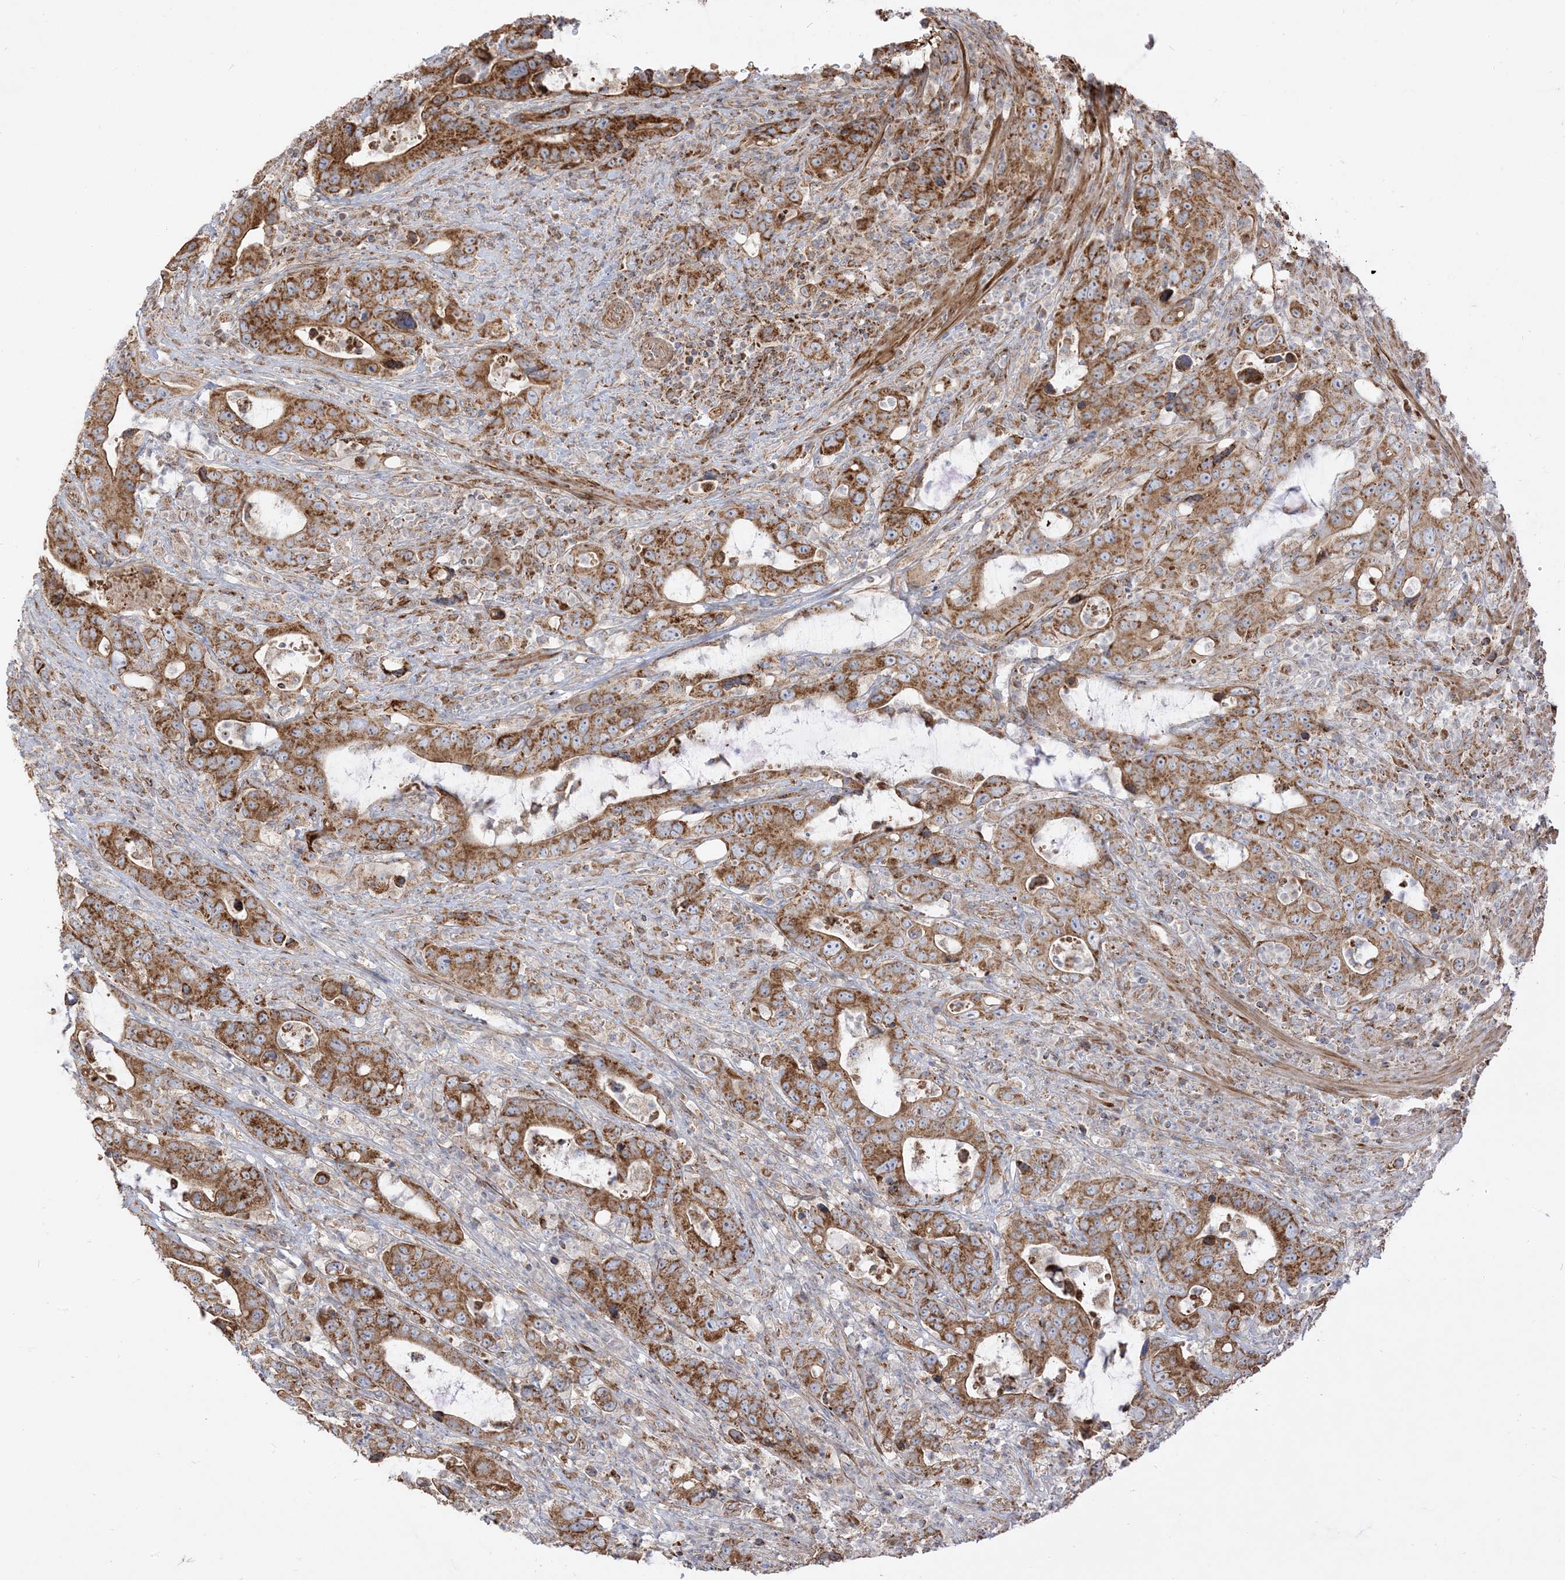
{"staining": {"intensity": "strong", "quantity": ">75%", "location": "cytoplasmic/membranous"}, "tissue": "colorectal cancer", "cell_type": "Tumor cells", "image_type": "cancer", "snomed": [{"axis": "morphology", "description": "Adenocarcinoma, NOS"}, {"axis": "topography", "description": "Colon"}], "caption": "DAB (3,3'-diaminobenzidine) immunohistochemical staining of colorectal cancer (adenocarcinoma) reveals strong cytoplasmic/membranous protein staining in about >75% of tumor cells.", "gene": "AARS2", "patient": {"sex": "female", "age": 75}}